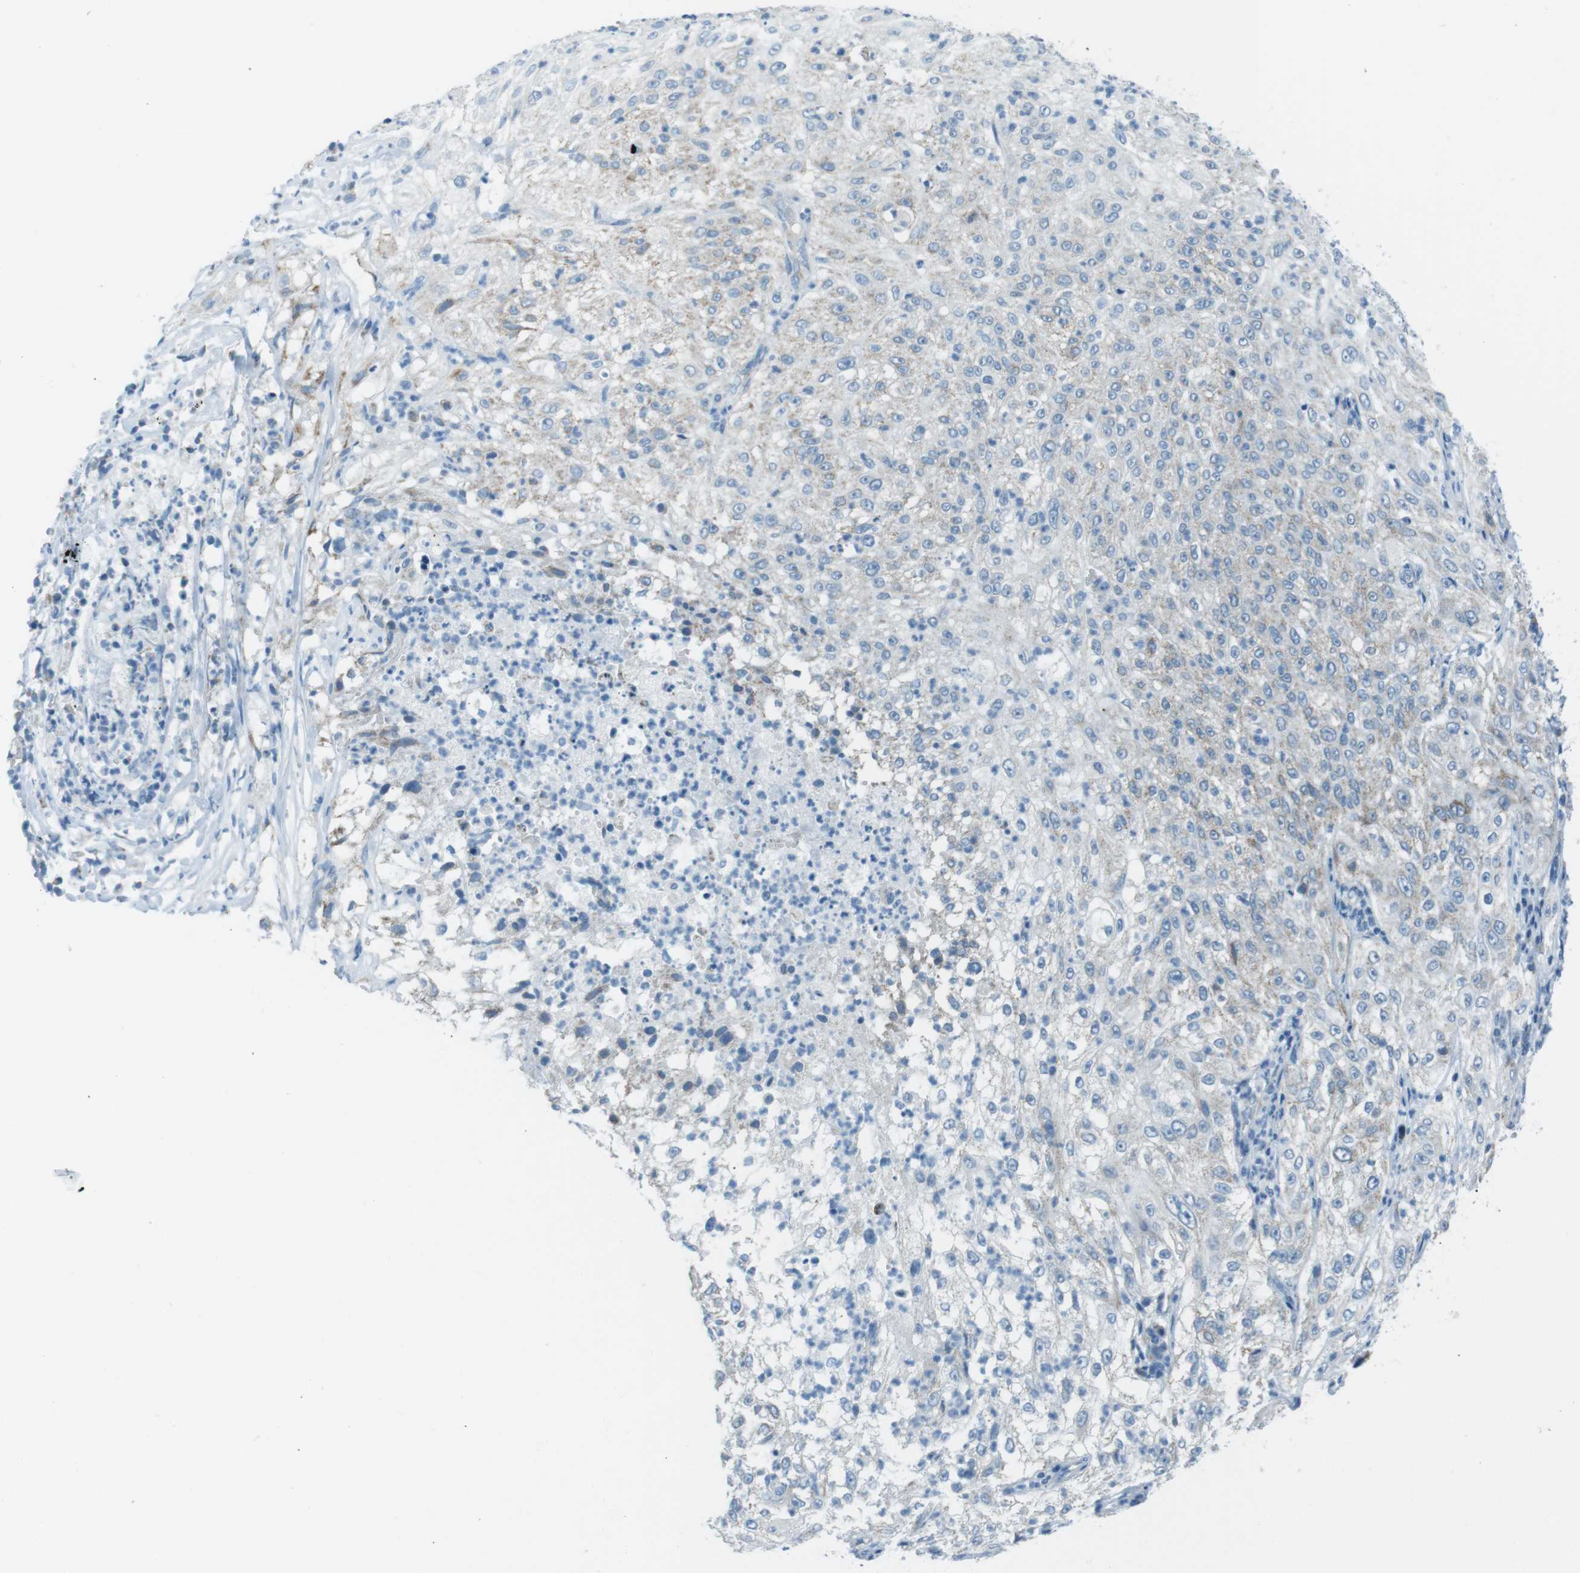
{"staining": {"intensity": "weak", "quantity": "<25%", "location": "cytoplasmic/membranous"}, "tissue": "lung cancer", "cell_type": "Tumor cells", "image_type": "cancer", "snomed": [{"axis": "morphology", "description": "Inflammation, NOS"}, {"axis": "morphology", "description": "Squamous cell carcinoma, NOS"}, {"axis": "topography", "description": "Lymph node"}, {"axis": "topography", "description": "Soft tissue"}, {"axis": "topography", "description": "Lung"}], "caption": "Immunohistochemistry image of neoplastic tissue: lung squamous cell carcinoma stained with DAB (3,3'-diaminobenzidine) demonstrates no significant protein expression in tumor cells.", "gene": "DNAJA3", "patient": {"sex": "male", "age": 66}}